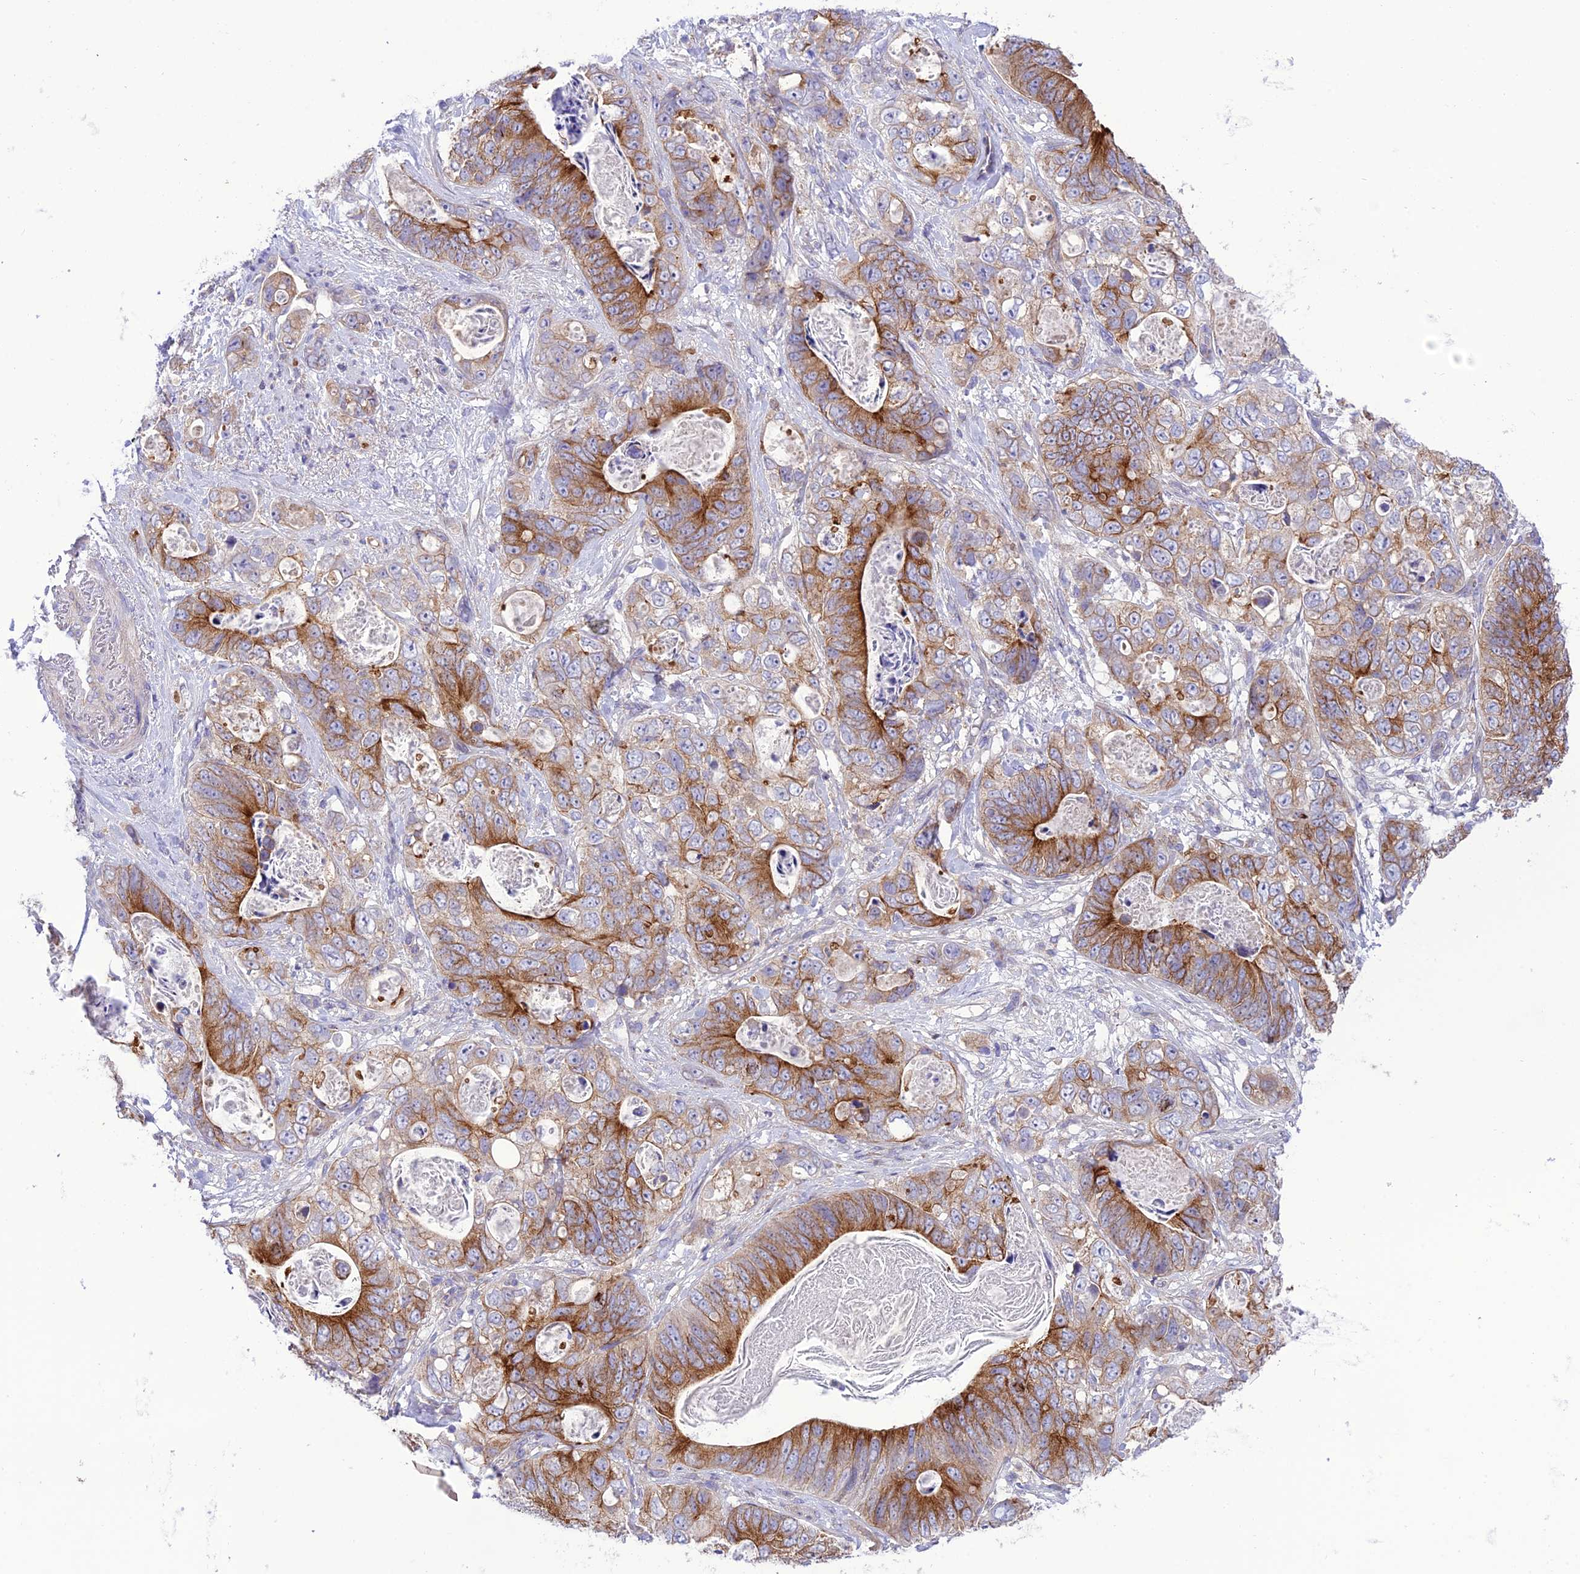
{"staining": {"intensity": "strong", "quantity": "25%-75%", "location": "cytoplasmic/membranous"}, "tissue": "stomach cancer", "cell_type": "Tumor cells", "image_type": "cancer", "snomed": [{"axis": "morphology", "description": "Normal tissue, NOS"}, {"axis": "morphology", "description": "Adenocarcinoma, NOS"}, {"axis": "topography", "description": "Stomach"}], "caption": "Brown immunohistochemical staining in stomach adenocarcinoma displays strong cytoplasmic/membranous expression in approximately 25%-75% of tumor cells. The protein is shown in brown color, while the nuclei are stained blue.", "gene": "JMY", "patient": {"sex": "female", "age": 89}}